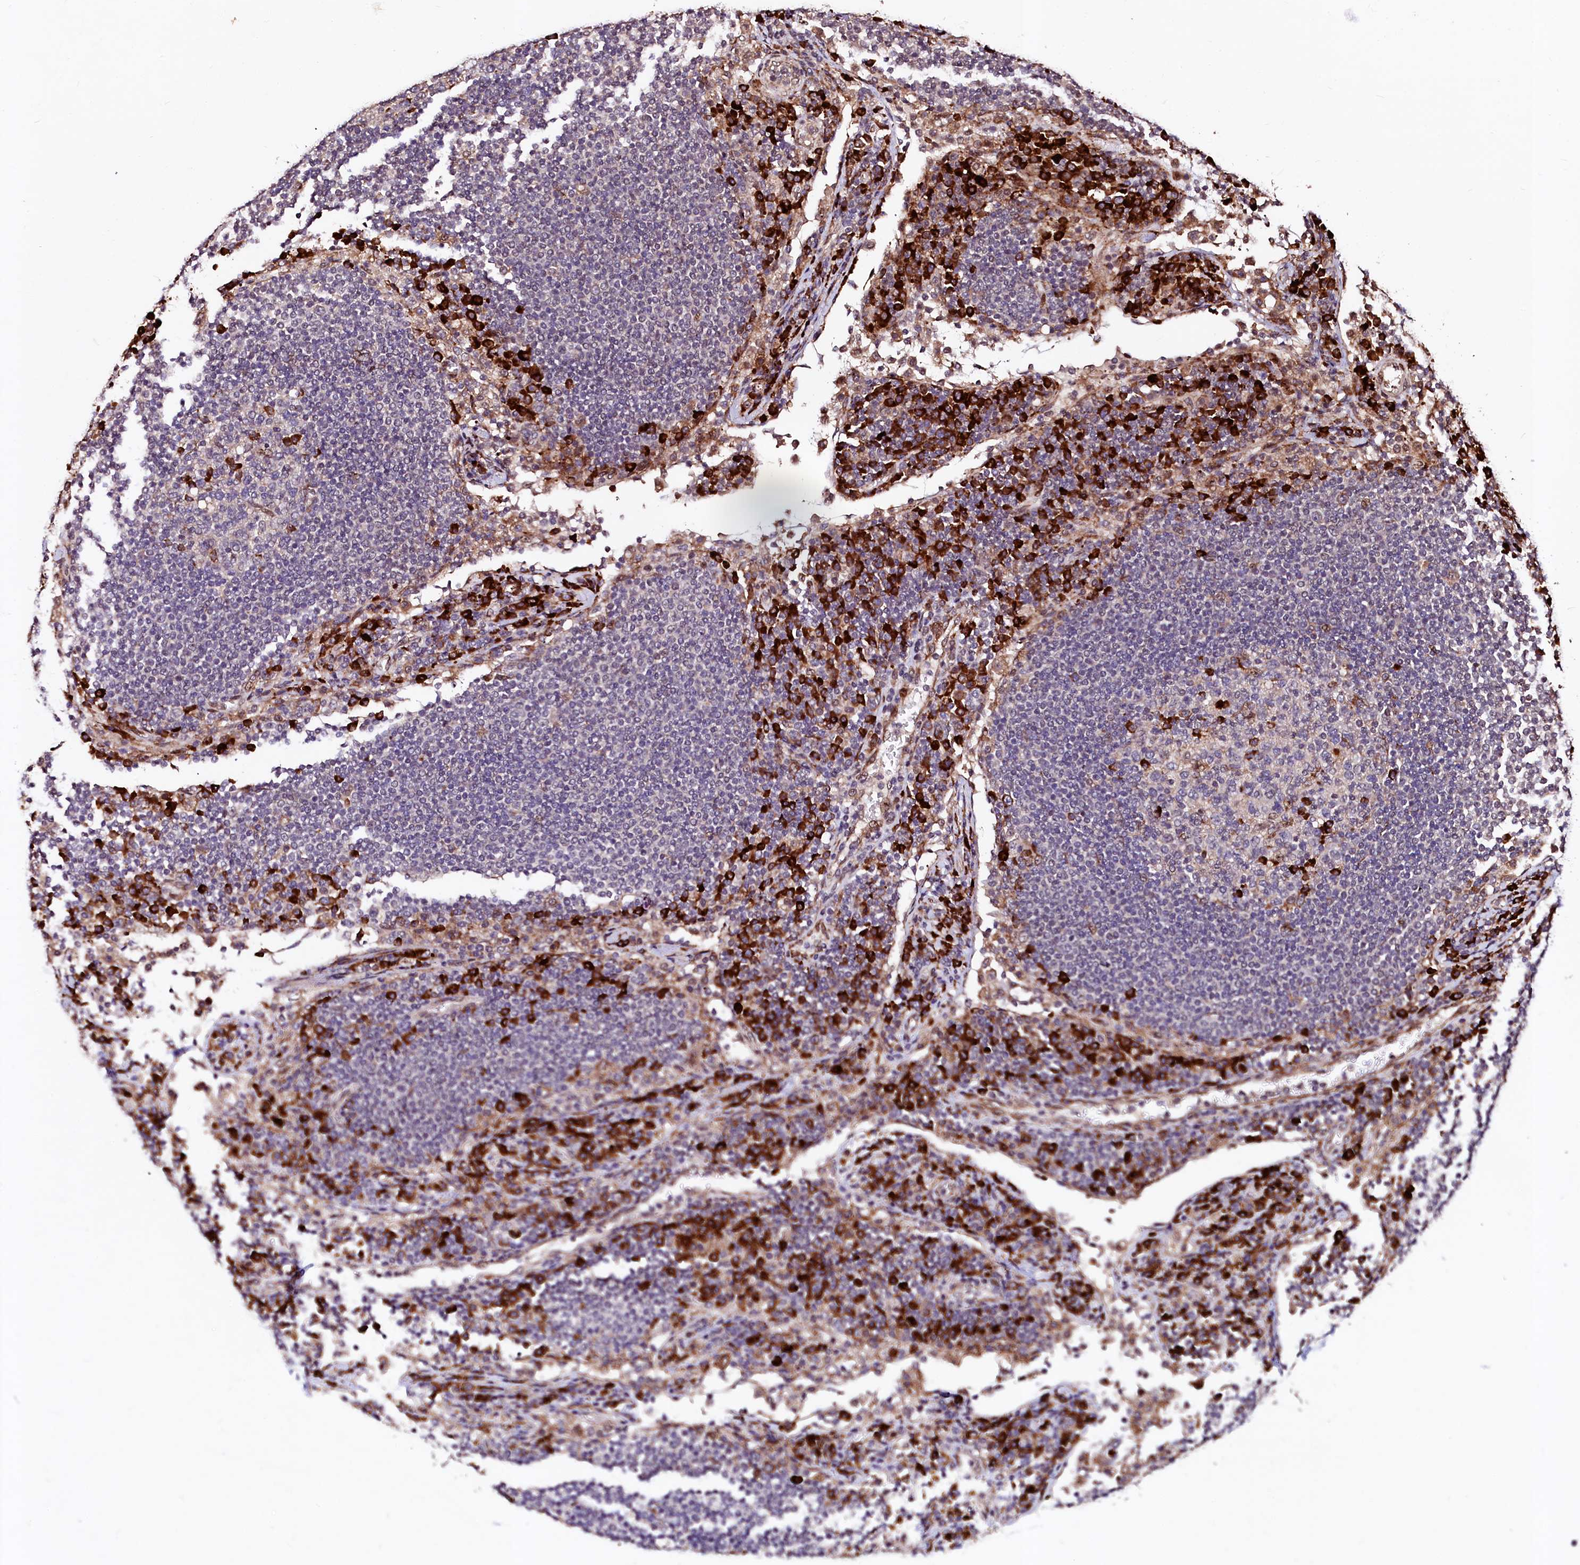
{"staining": {"intensity": "strong", "quantity": "<25%", "location": "cytoplasmic/membranous"}, "tissue": "lymph node", "cell_type": "Germinal center cells", "image_type": "normal", "snomed": [{"axis": "morphology", "description": "Normal tissue, NOS"}, {"axis": "topography", "description": "Lymph node"}], "caption": "Strong cytoplasmic/membranous expression for a protein is appreciated in approximately <25% of germinal center cells of benign lymph node using immunohistochemistry (IHC).", "gene": "C5orf15", "patient": {"sex": "female", "age": 53}}